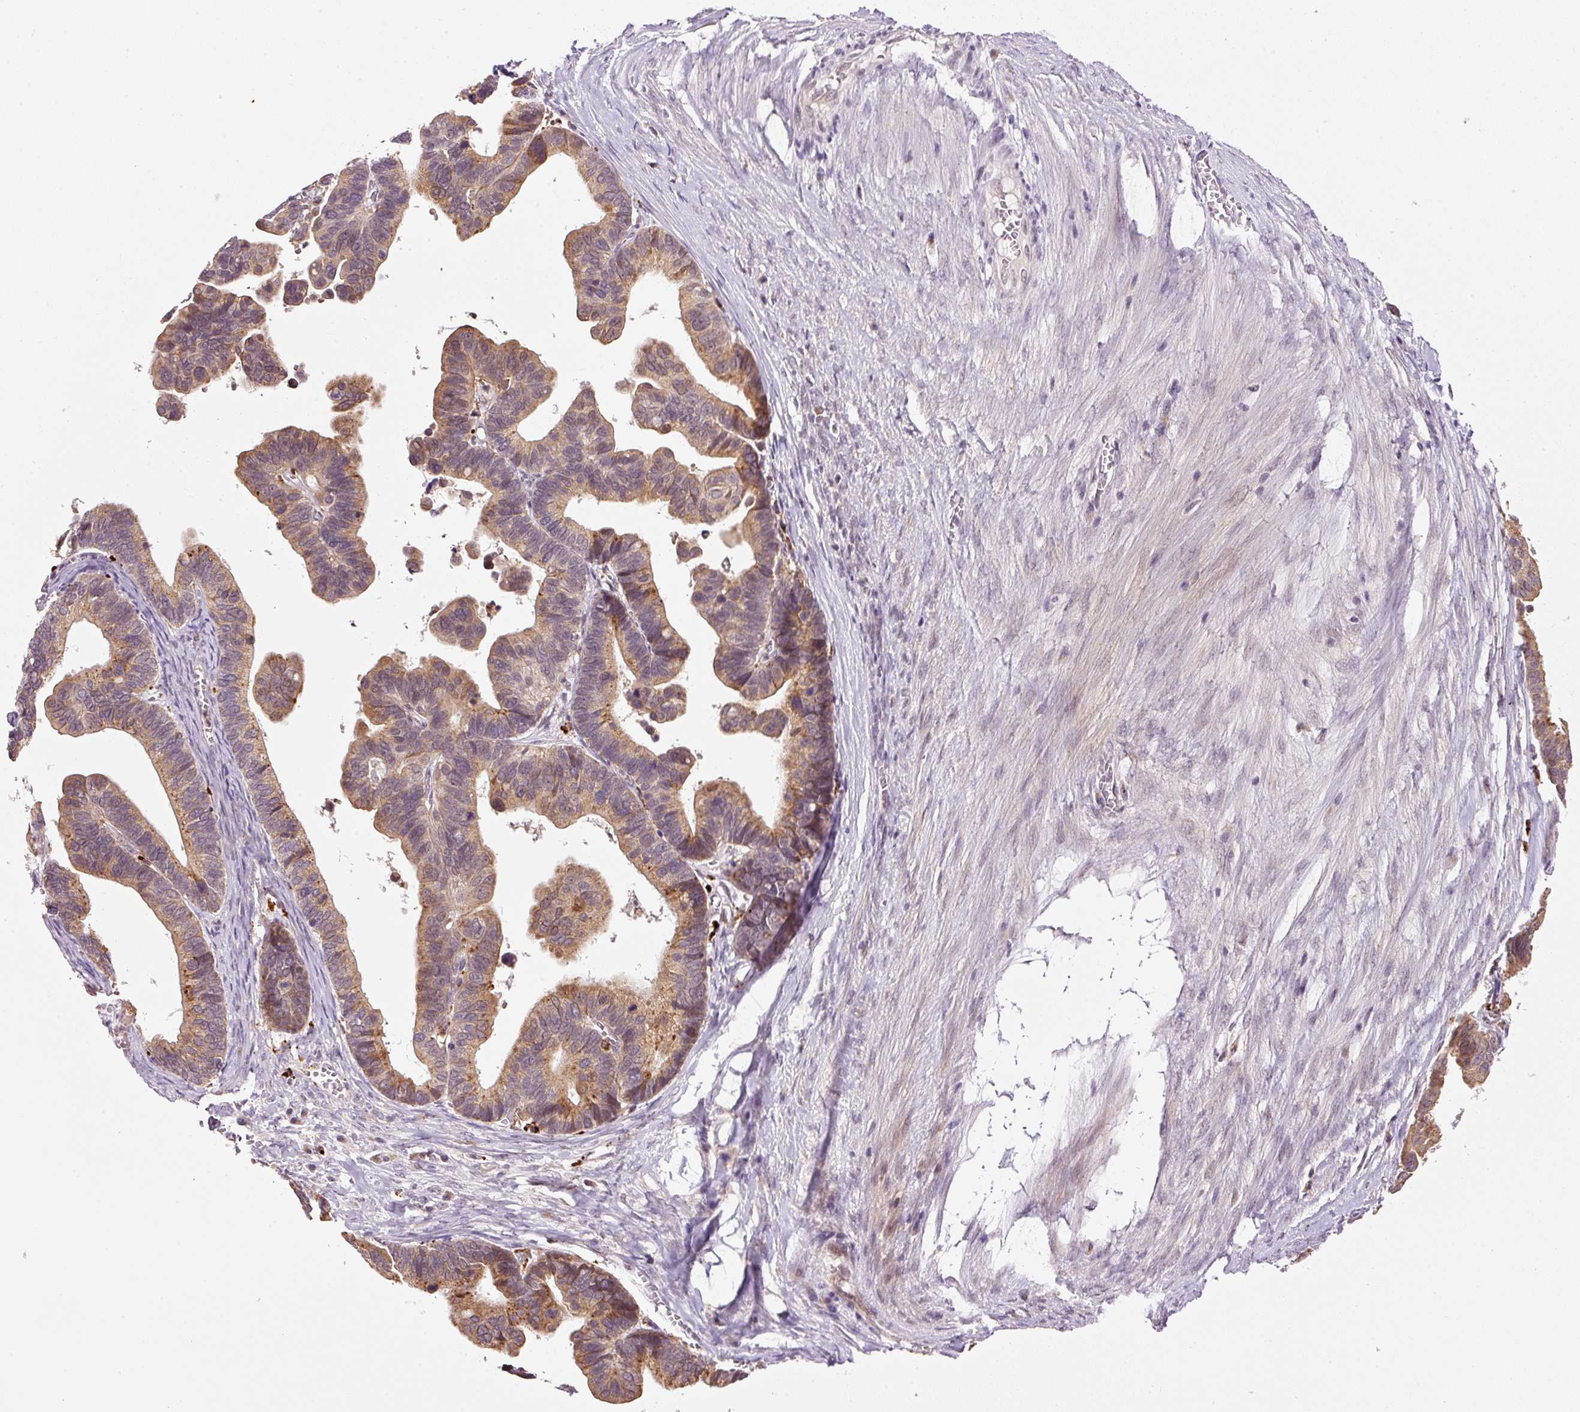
{"staining": {"intensity": "moderate", "quantity": ">75%", "location": "cytoplasmic/membranous"}, "tissue": "ovarian cancer", "cell_type": "Tumor cells", "image_type": "cancer", "snomed": [{"axis": "morphology", "description": "Cystadenocarcinoma, serous, NOS"}, {"axis": "topography", "description": "Ovary"}], "caption": "A high-resolution micrograph shows immunohistochemistry (IHC) staining of ovarian serous cystadenocarcinoma, which demonstrates moderate cytoplasmic/membranous staining in about >75% of tumor cells.", "gene": "ZNF639", "patient": {"sex": "female", "age": 56}}